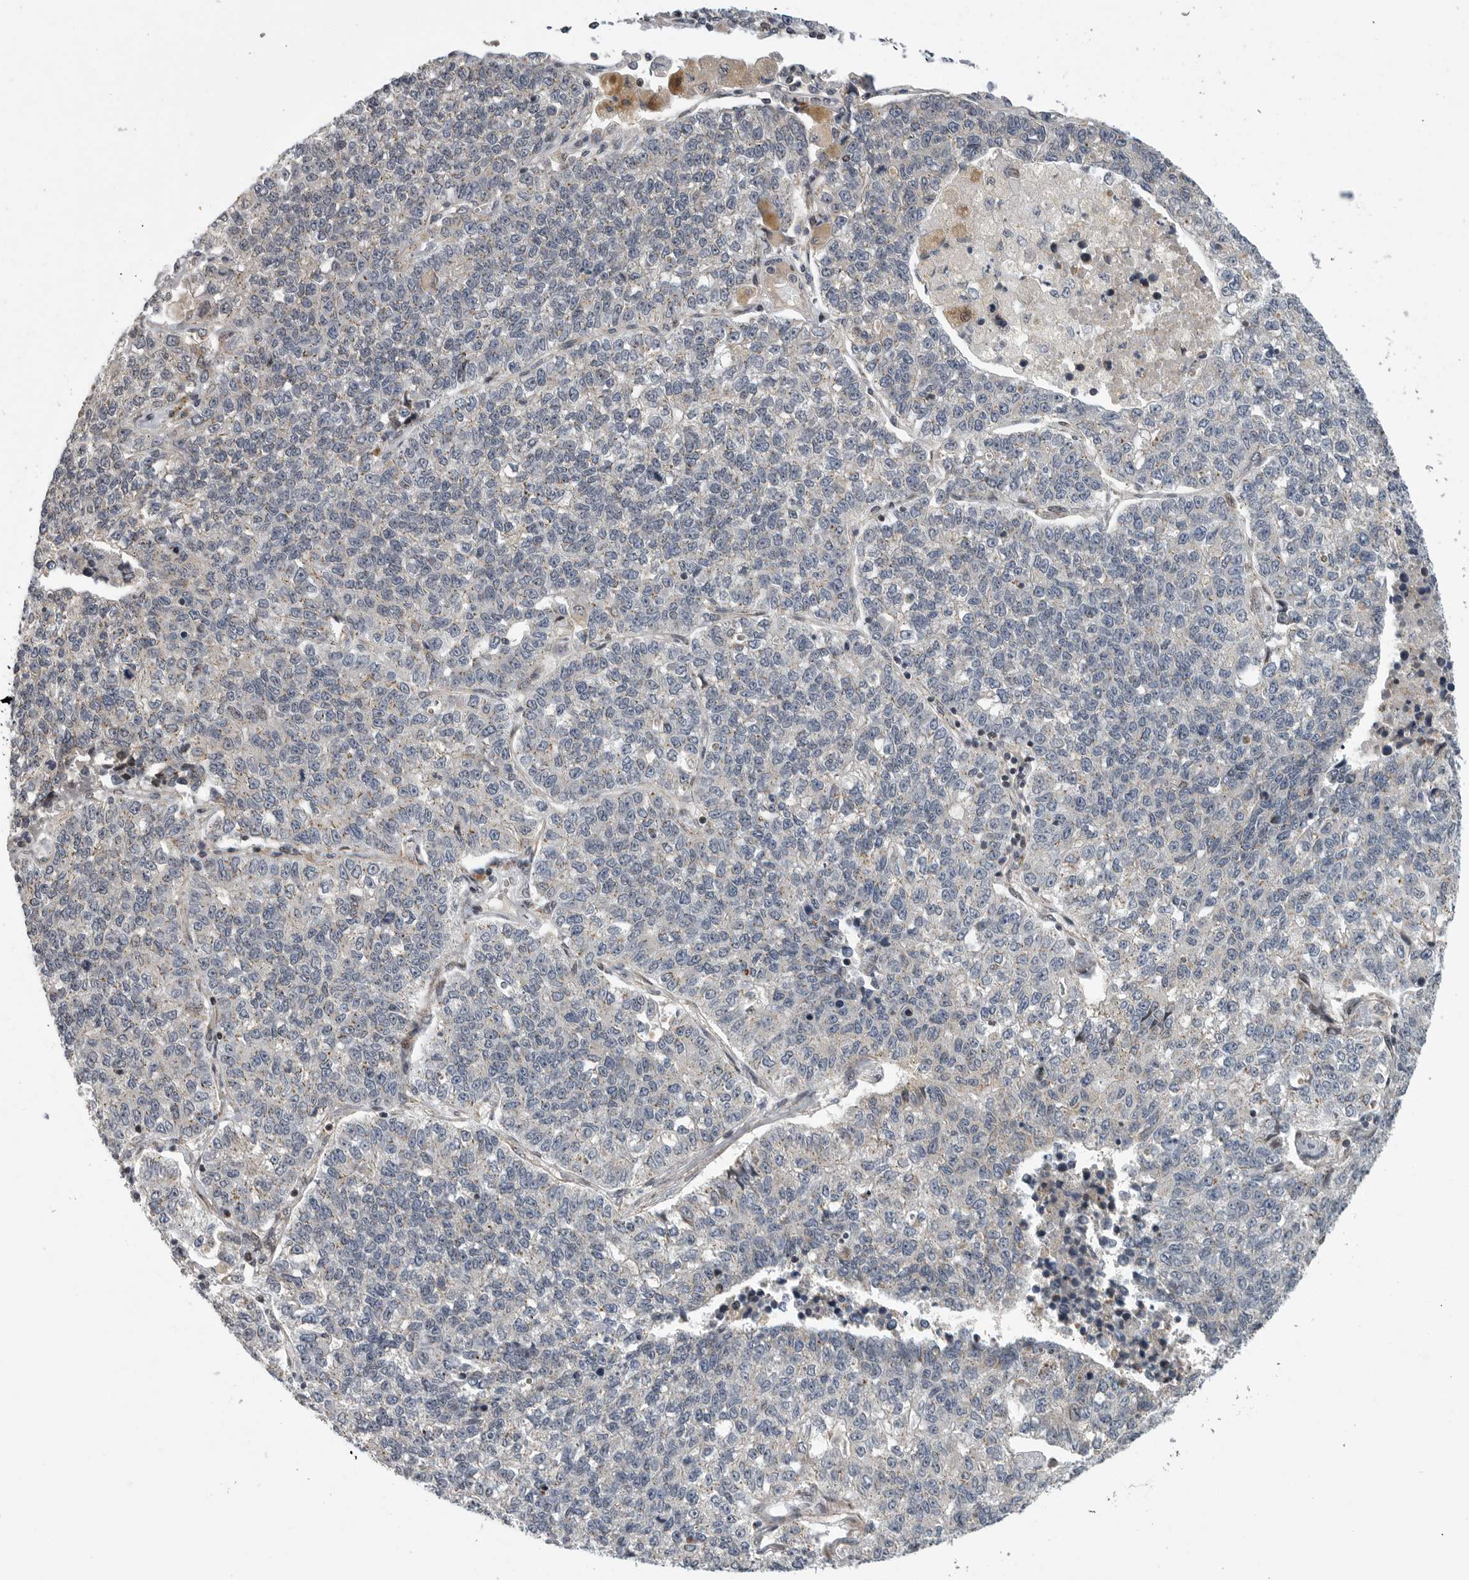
{"staining": {"intensity": "negative", "quantity": "none", "location": "none"}, "tissue": "lung cancer", "cell_type": "Tumor cells", "image_type": "cancer", "snomed": [{"axis": "morphology", "description": "Adenocarcinoma, NOS"}, {"axis": "topography", "description": "Lung"}], "caption": "A high-resolution micrograph shows immunohistochemistry (IHC) staining of lung cancer, which displays no significant expression in tumor cells.", "gene": "TMPRSS11F", "patient": {"sex": "male", "age": 49}}